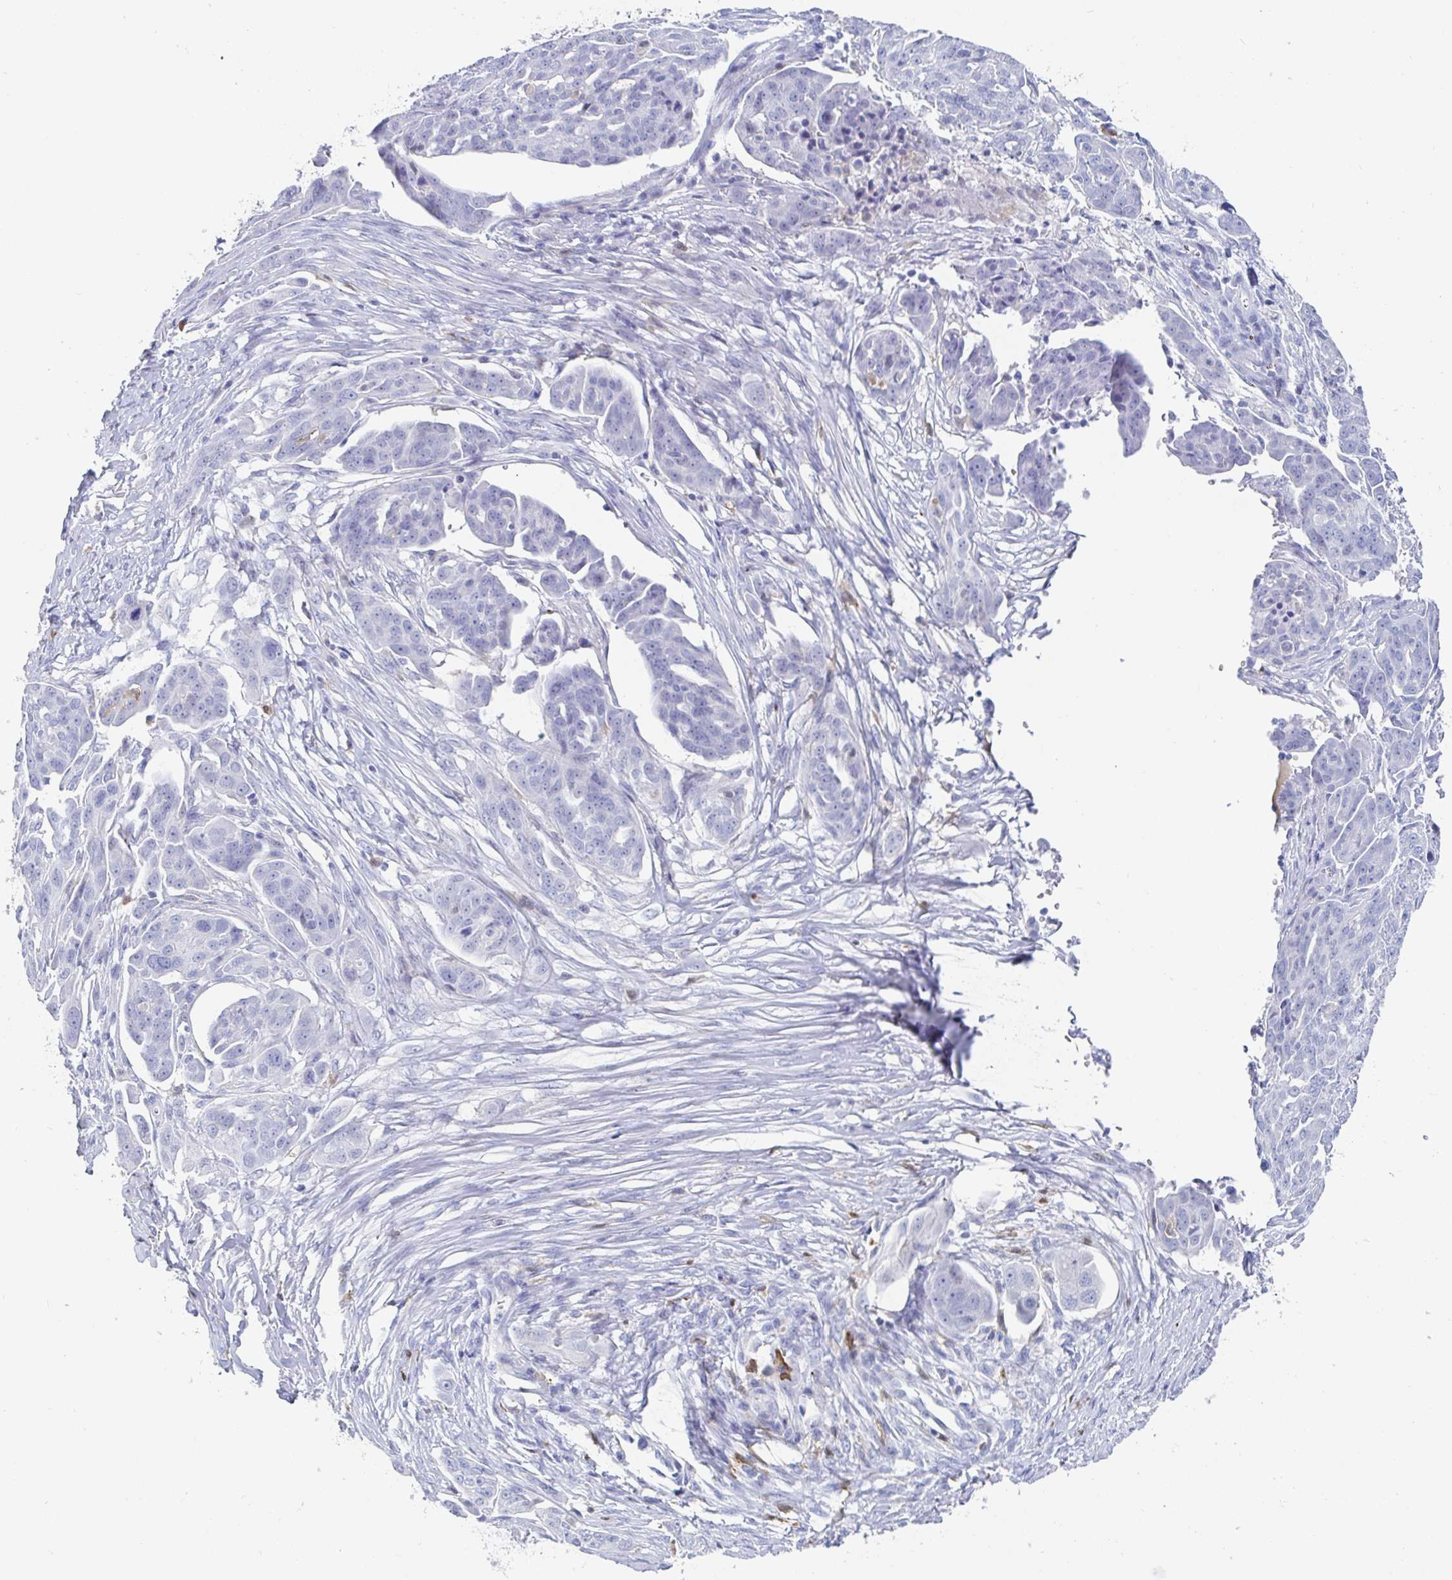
{"staining": {"intensity": "negative", "quantity": "none", "location": "none"}, "tissue": "ovarian cancer", "cell_type": "Tumor cells", "image_type": "cancer", "snomed": [{"axis": "morphology", "description": "Carcinoma, endometroid"}, {"axis": "topography", "description": "Ovary"}], "caption": "IHC photomicrograph of human ovarian cancer (endometroid carcinoma) stained for a protein (brown), which exhibits no staining in tumor cells. The staining was performed using DAB (3,3'-diaminobenzidine) to visualize the protein expression in brown, while the nuclei were stained in blue with hematoxylin (Magnification: 20x).", "gene": "OR2A4", "patient": {"sex": "female", "age": 70}}